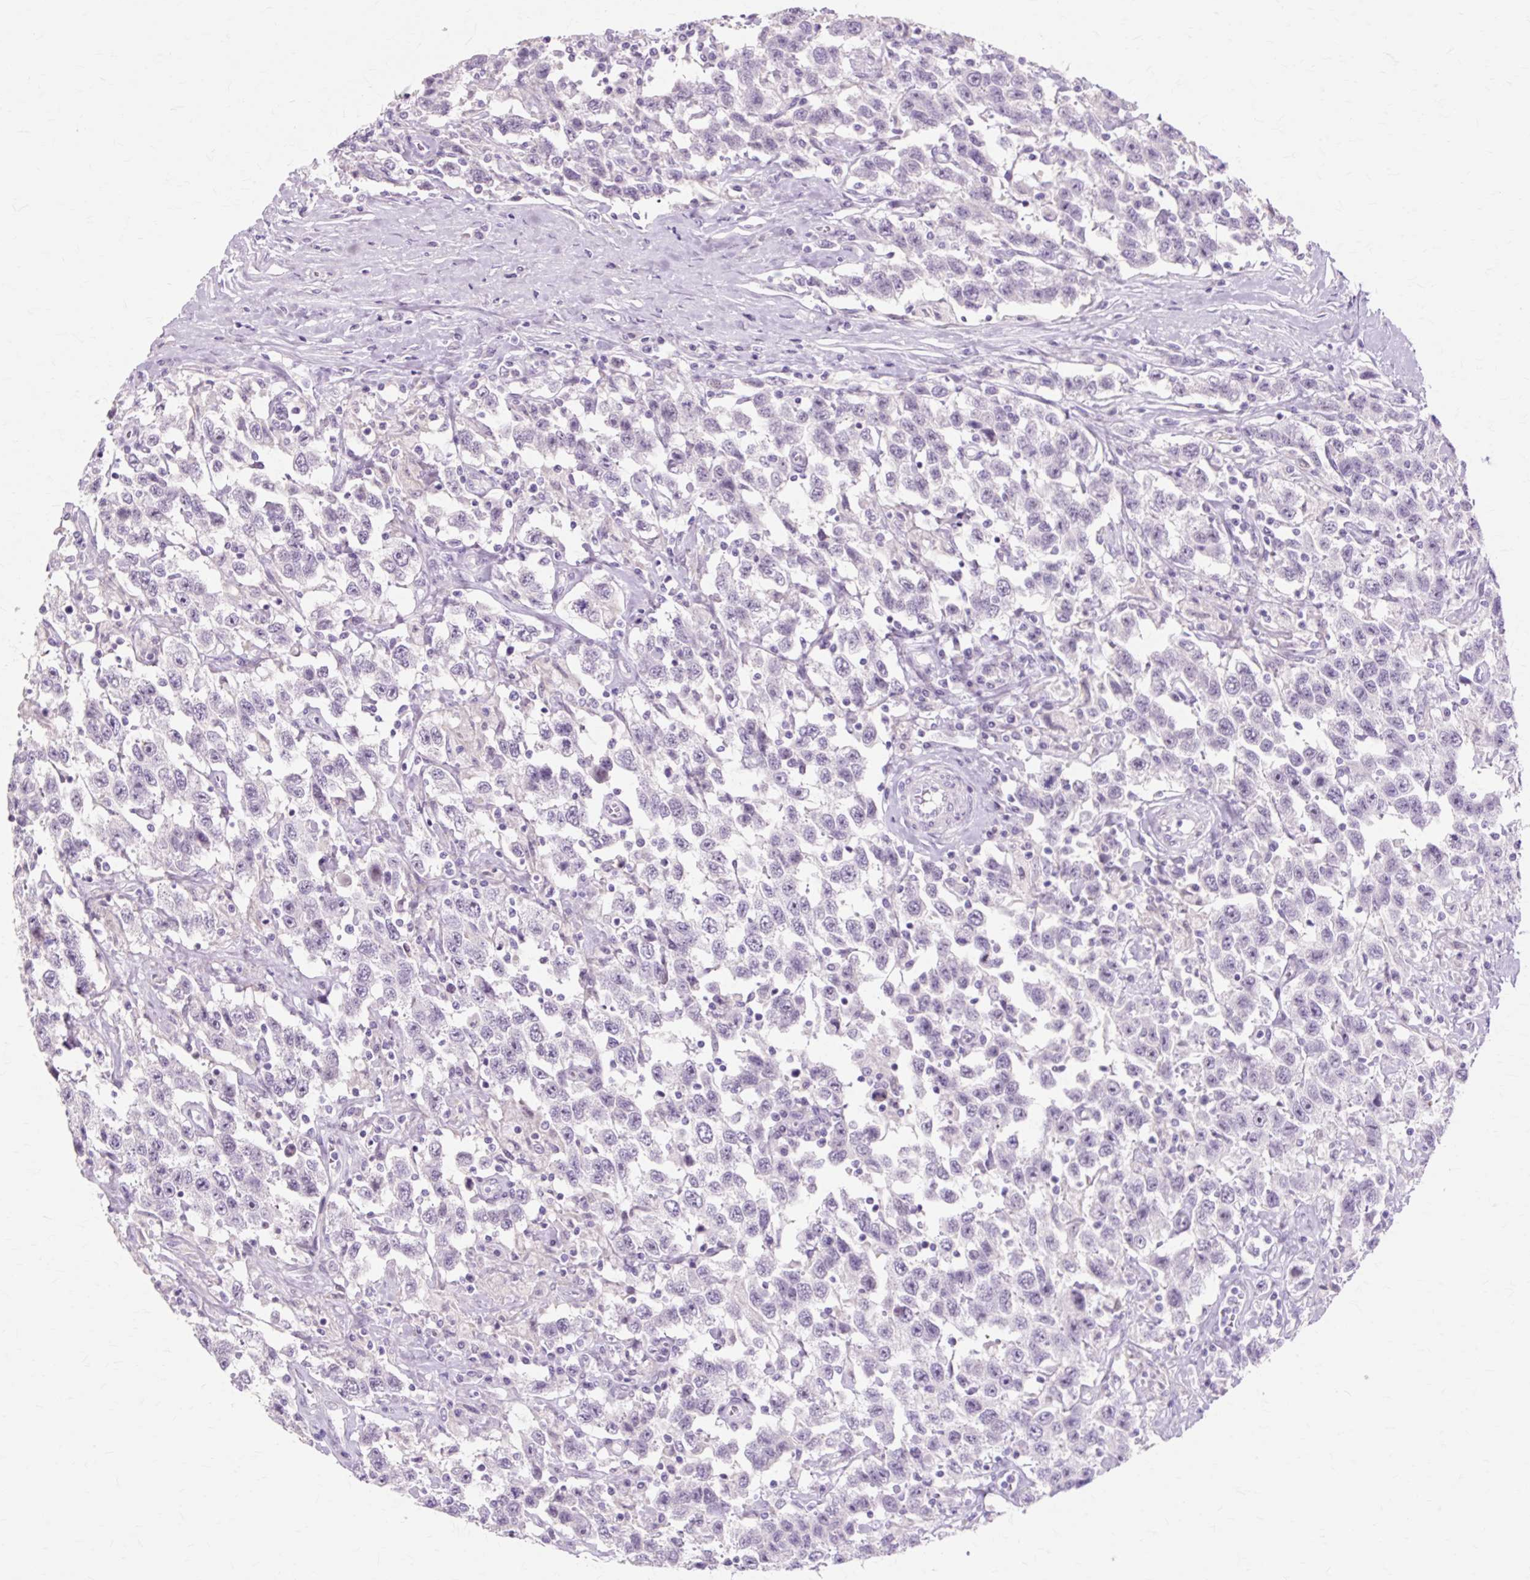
{"staining": {"intensity": "negative", "quantity": "none", "location": "none"}, "tissue": "testis cancer", "cell_type": "Tumor cells", "image_type": "cancer", "snomed": [{"axis": "morphology", "description": "Seminoma, NOS"}, {"axis": "topography", "description": "Testis"}], "caption": "Immunohistochemistry of human testis seminoma reveals no expression in tumor cells.", "gene": "IRX2", "patient": {"sex": "male", "age": 41}}